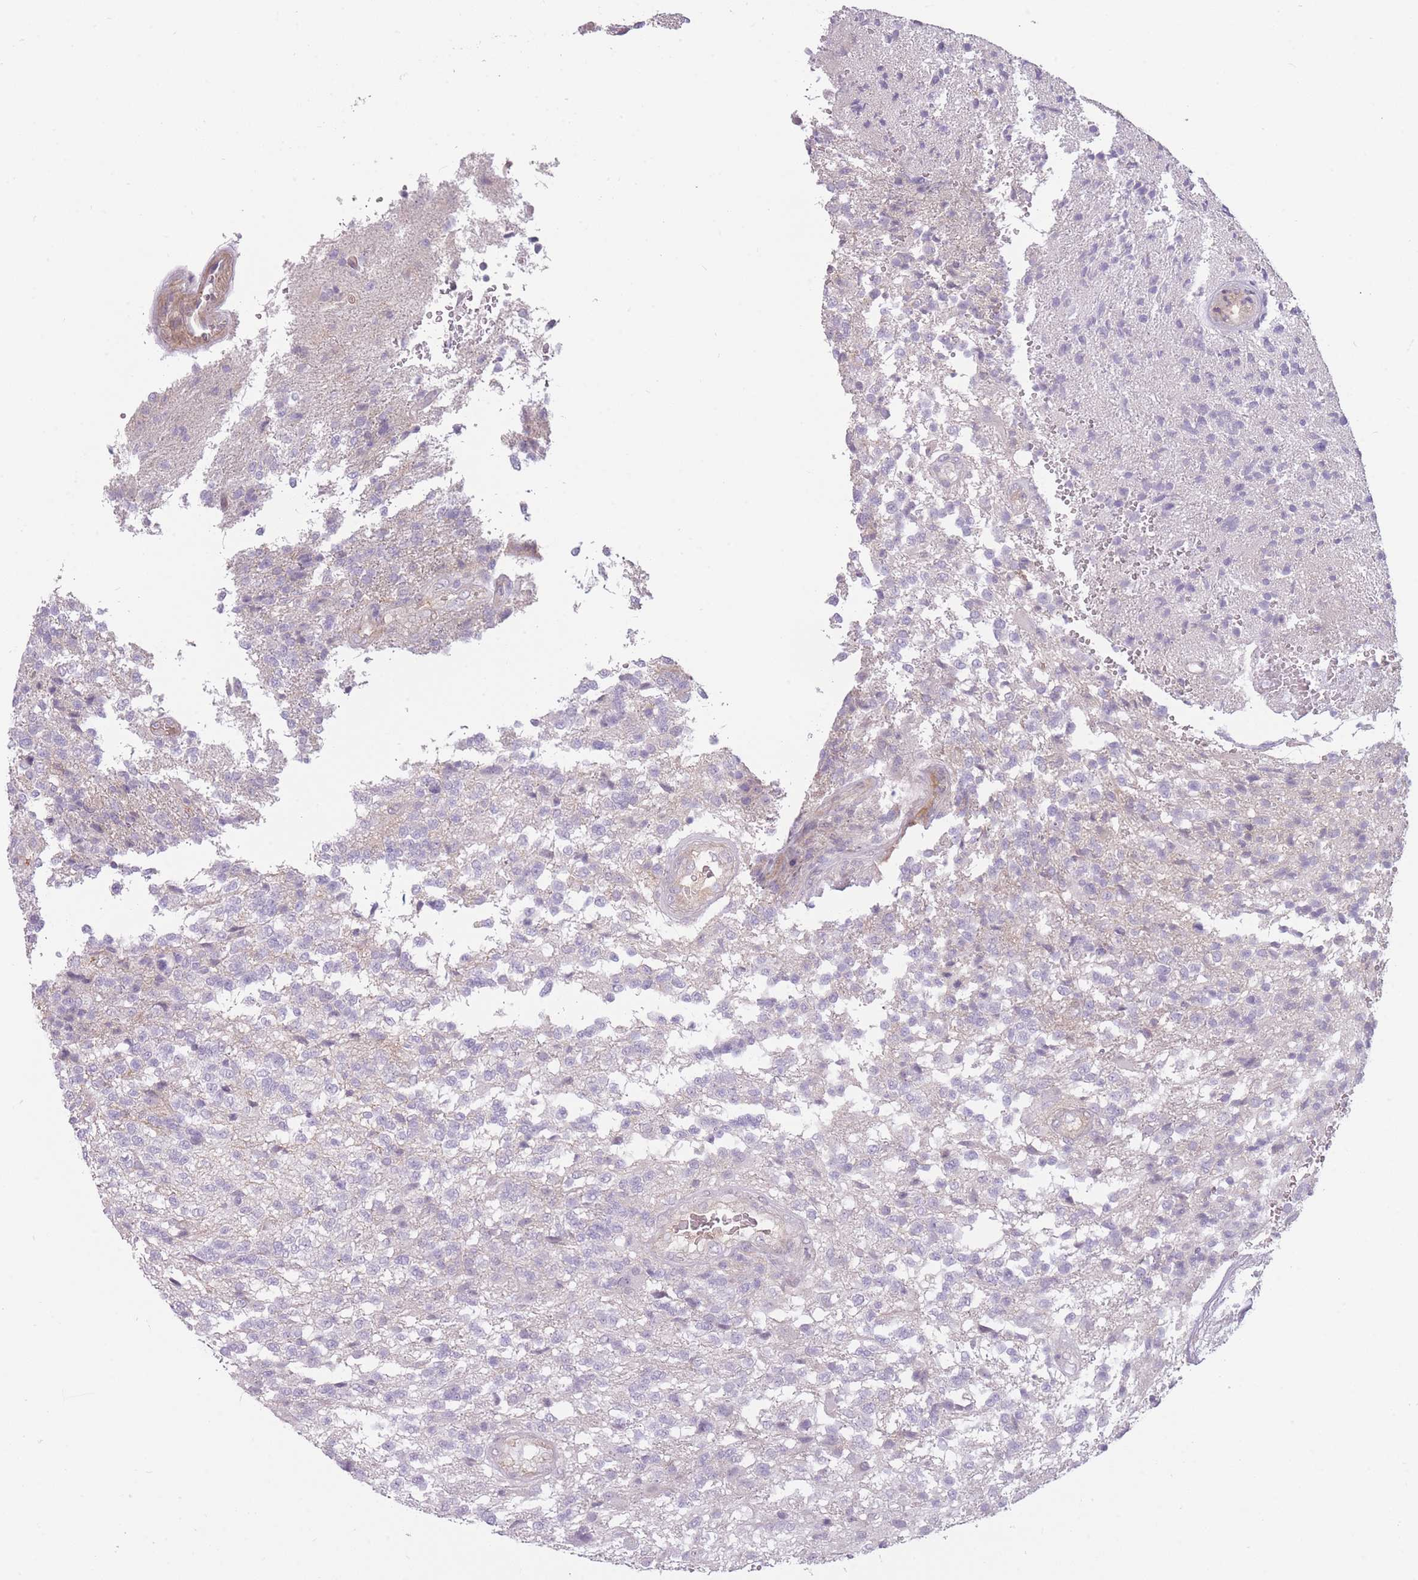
{"staining": {"intensity": "negative", "quantity": "none", "location": "none"}, "tissue": "glioma", "cell_type": "Tumor cells", "image_type": "cancer", "snomed": [{"axis": "morphology", "description": "Glioma, malignant, High grade"}, {"axis": "topography", "description": "Brain"}], "caption": "Glioma was stained to show a protein in brown. There is no significant staining in tumor cells. Nuclei are stained in blue.", "gene": "PGRMC2", "patient": {"sex": "male", "age": 56}}